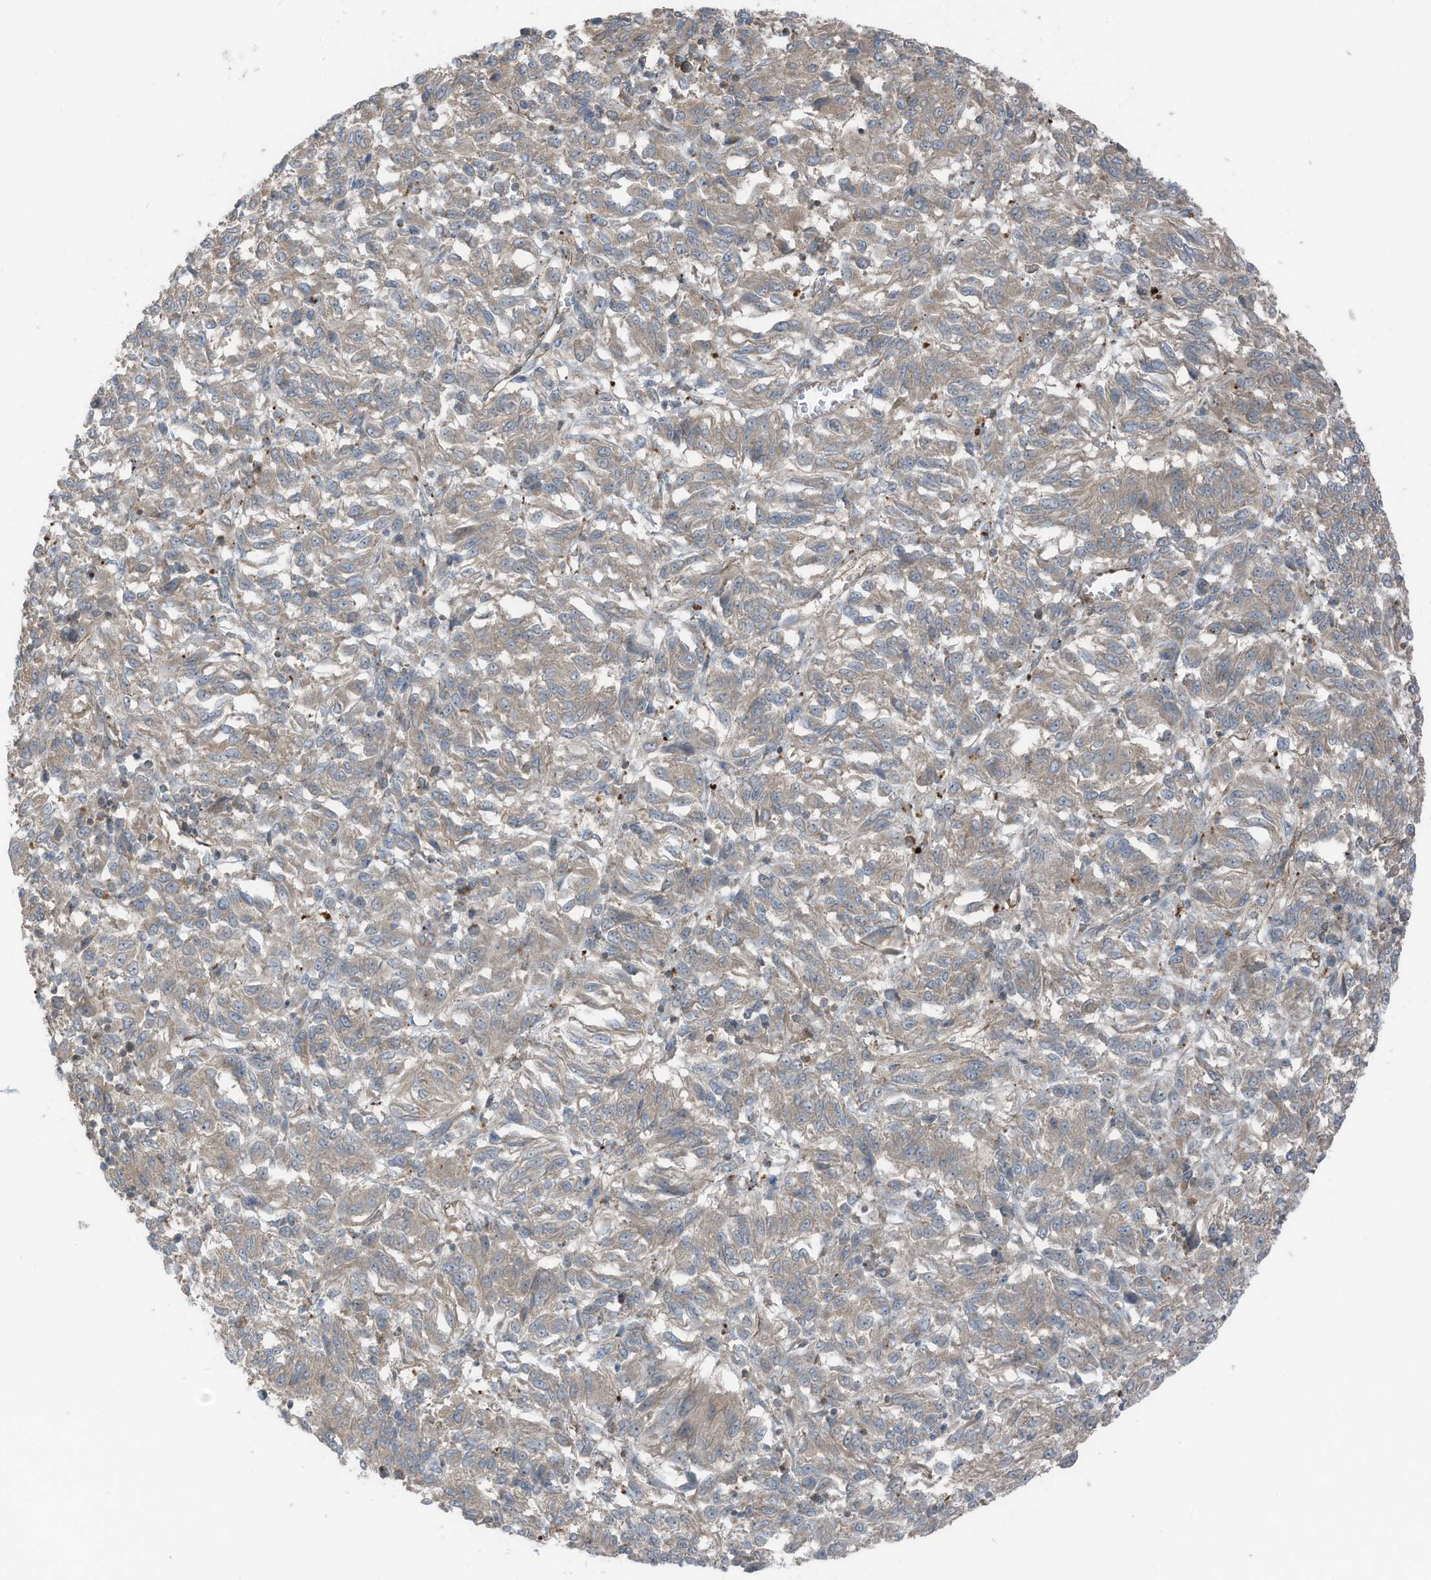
{"staining": {"intensity": "negative", "quantity": "none", "location": "none"}, "tissue": "melanoma", "cell_type": "Tumor cells", "image_type": "cancer", "snomed": [{"axis": "morphology", "description": "Malignant melanoma, Metastatic site"}, {"axis": "topography", "description": "Lung"}], "caption": "Human melanoma stained for a protein using immunohistochemistry (IHC) displays no staining in tumor cells.", "gene": "TXNDC9", "patient": {"sex": "male", "age": 64}}